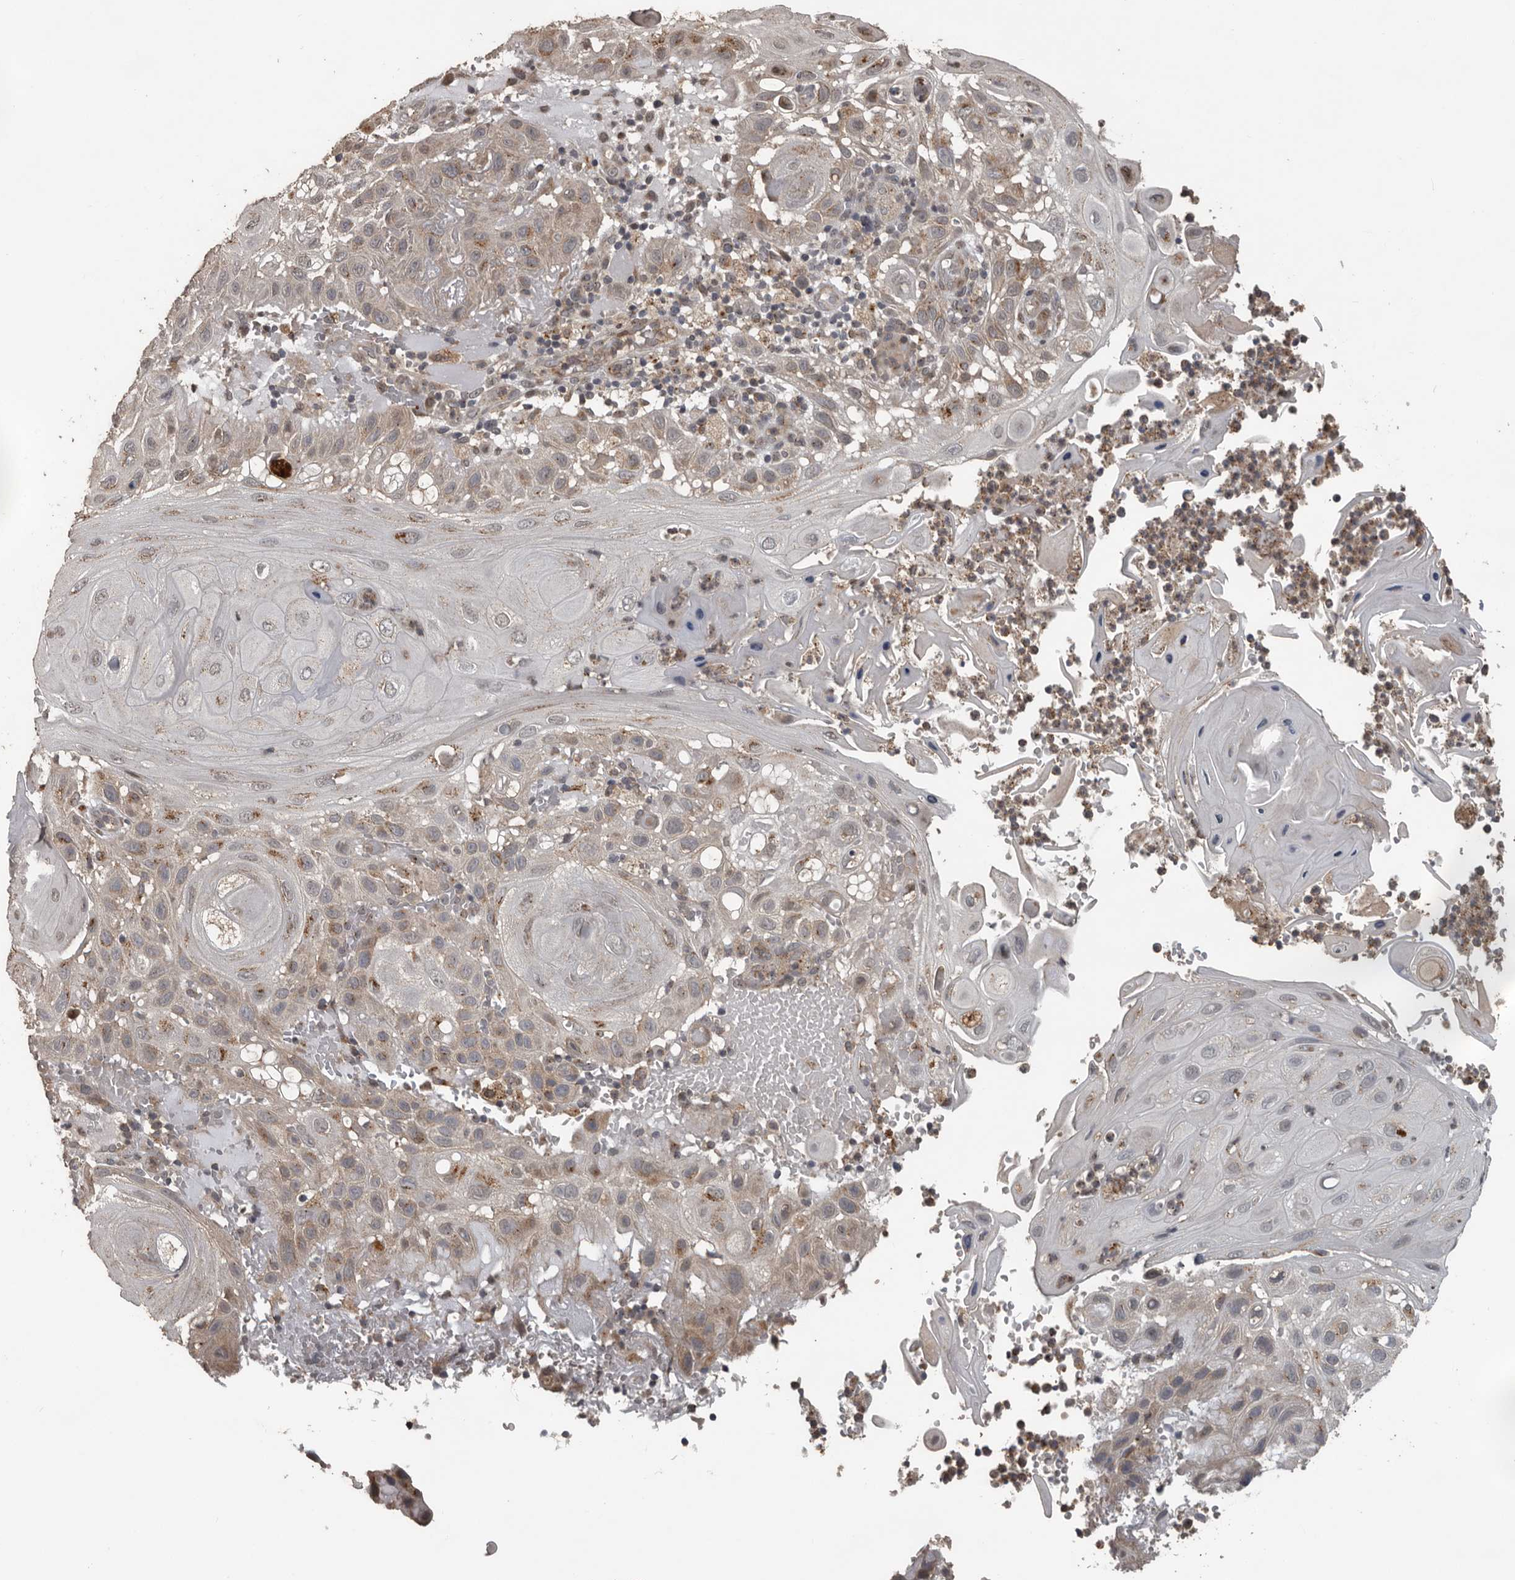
{"staining": {"intensity": "weak", "quantity": "25%-75%", "location": "cytoplasmic/membranous"}, "tissue": "skin cancer", "cell_type": "Tumor cells", "image_type": "cancer", "snomed": [{"axis": "morphology", "description": "Normal tissue, NOS"}, {"axis": "morphology", "description": "Squamous cell carcinoma, NOS"}, {"axis": "topography", "description": "Skin"}], "caption": "Immunohistochemical staining of skin cancer (squamous cell carcinoma) shows weak cytoplasmic/membranous protein staining in about 25%-75% of tumor cells.", "gene": "CEP350", "patient": {"sex": "female", "age": 96}}